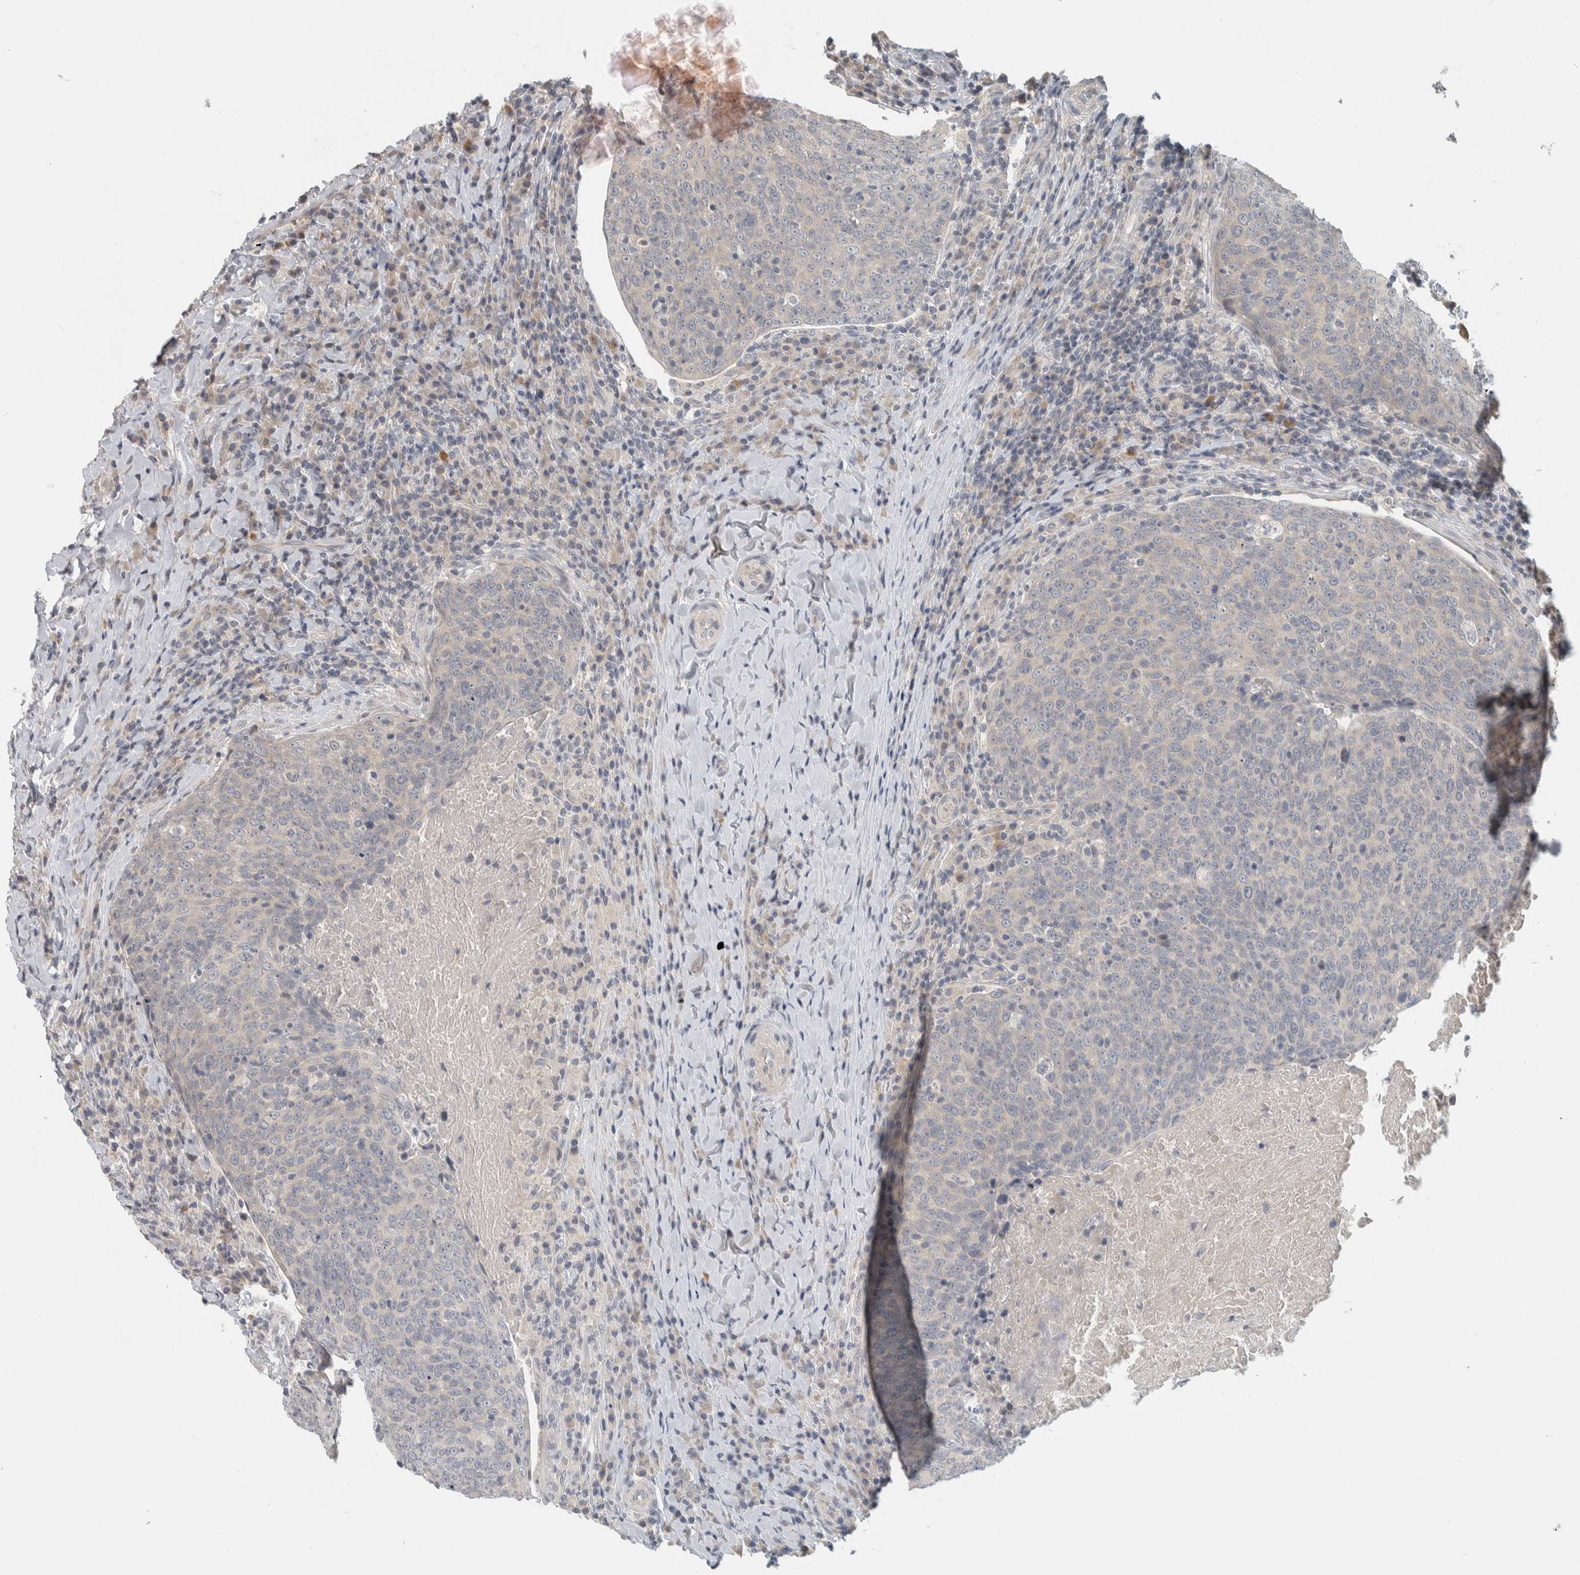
{"staining": {"intensity": "negative", "quantity": "none", "location": "none"}, "tissue": "head and neck cancer", "cell_type": "Tumor cells", "image_type": "cancer", "snomed": [{"axis": "morphology", "description": "Squamous cell carcinoma, NOS"}, {"axis": "morphology", "description": "Squamous cell carcinoma, metastatic, NOS"}, {"axis": "topography", "description": "Lymph node"}, {"axis": "topography", "description": "Head-Neck"}], "caption": "IHC of human head and neck cancer reveals no positivity in tumor cells.", "gene": "AFP", "patient": {"sex": "male", "age": 62}}